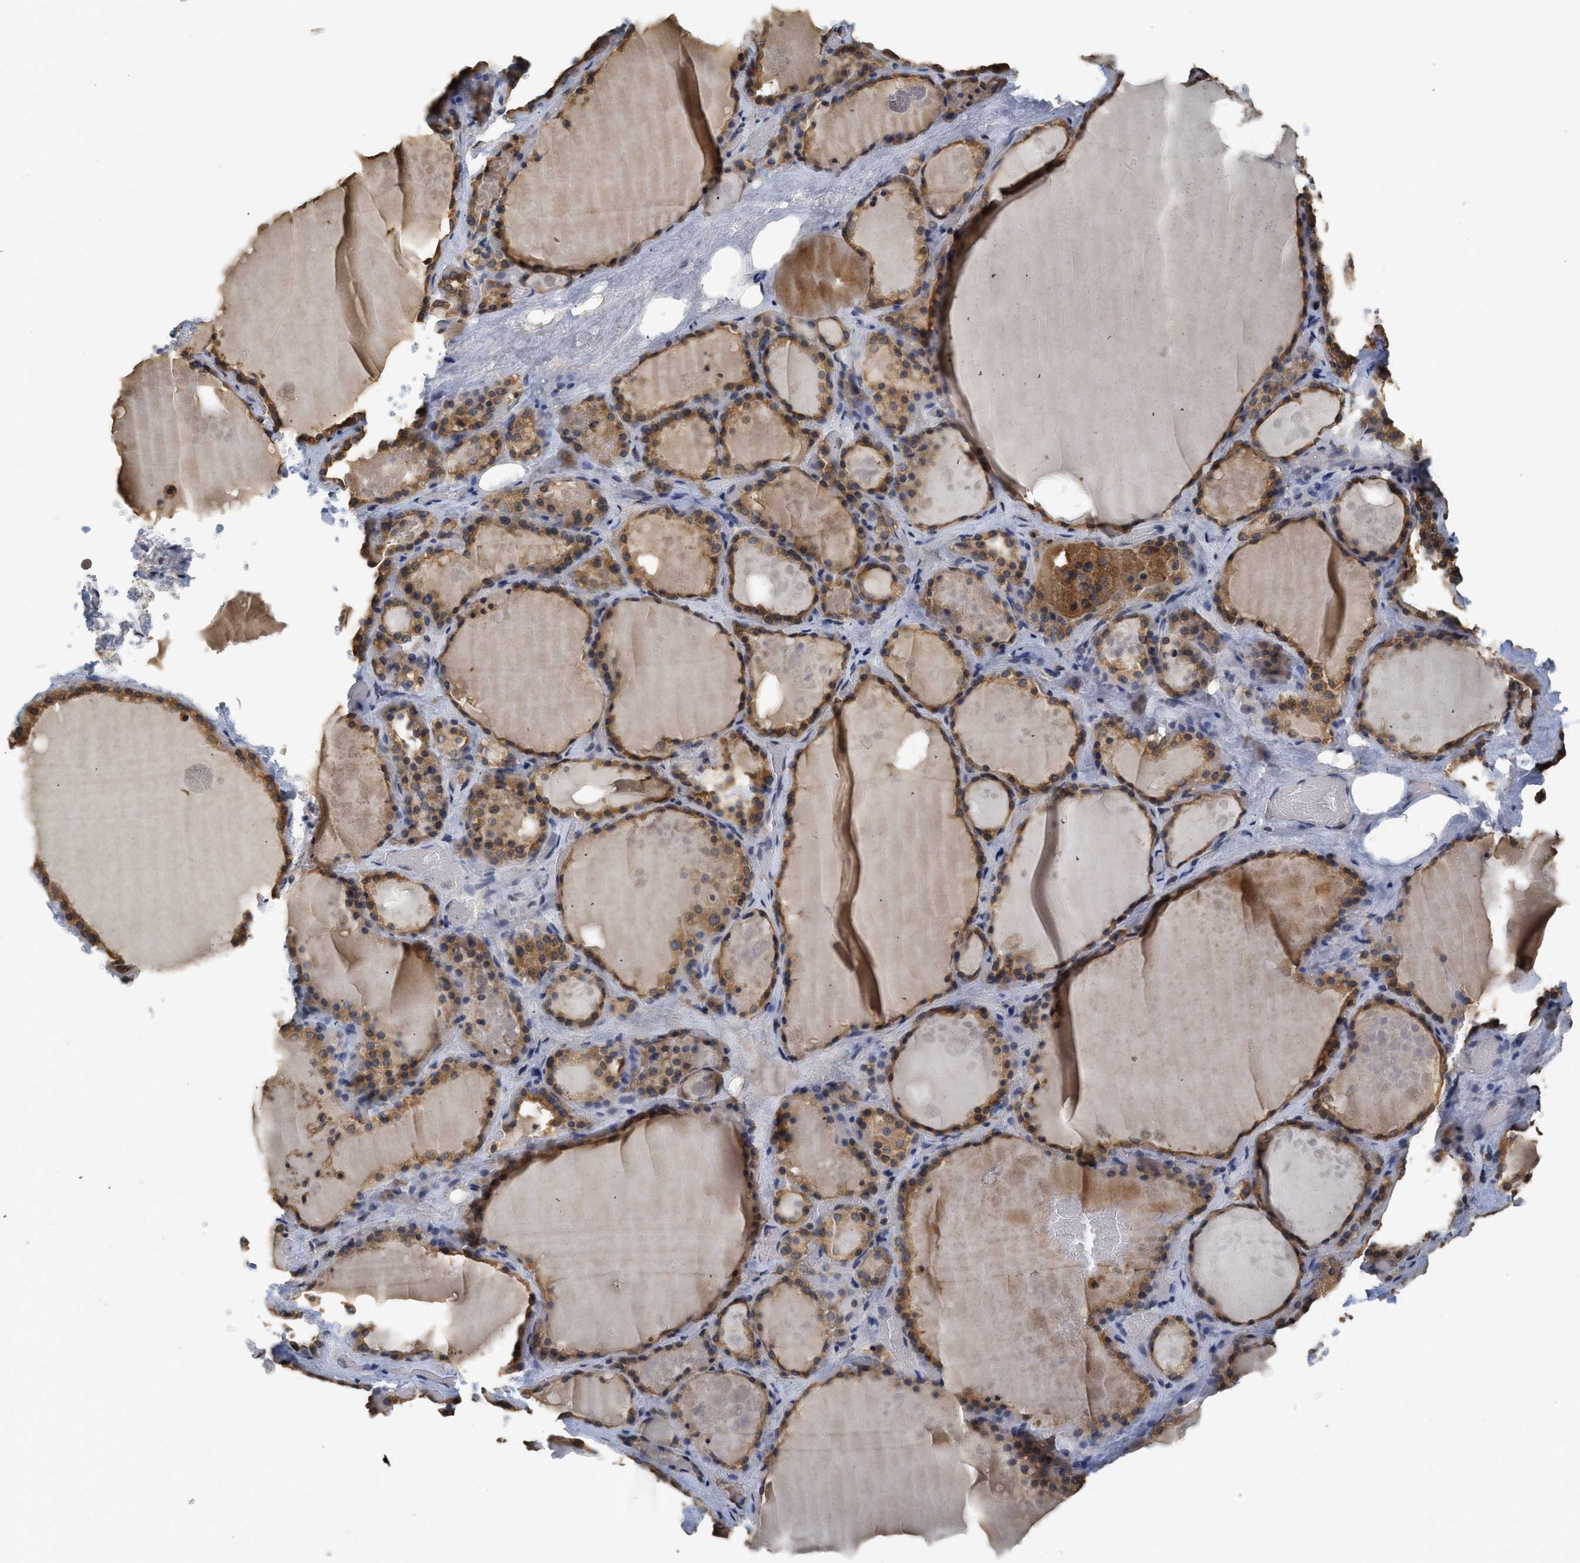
{"staining": {"intensity": "moderate", "quantity": ">75%", "location": "cytoplasmic/membranous"}, "tissue": "thyroid gland", "cell_type": "Glandular cells", "image_type": "normal", "snomed": [{"axis": "morphology", "description": "Normal tissue, NOS"}, {"axis": "topography", "description": "Thyroid gland"}], "caption": "Glandular cells exhibit moderate cytoplasmic/membranous staining in about >75% of cells in unremarkable thyroid gland. The staining was performed using DAB (3,3'-diaminobenzidine) to visualize the protein expression in brown, while the nuclei were stained in blue with hematoxylin (Magnification: 20x).", "gene": "BCAP31", "patient": {"sex": "male", "age": 61}}